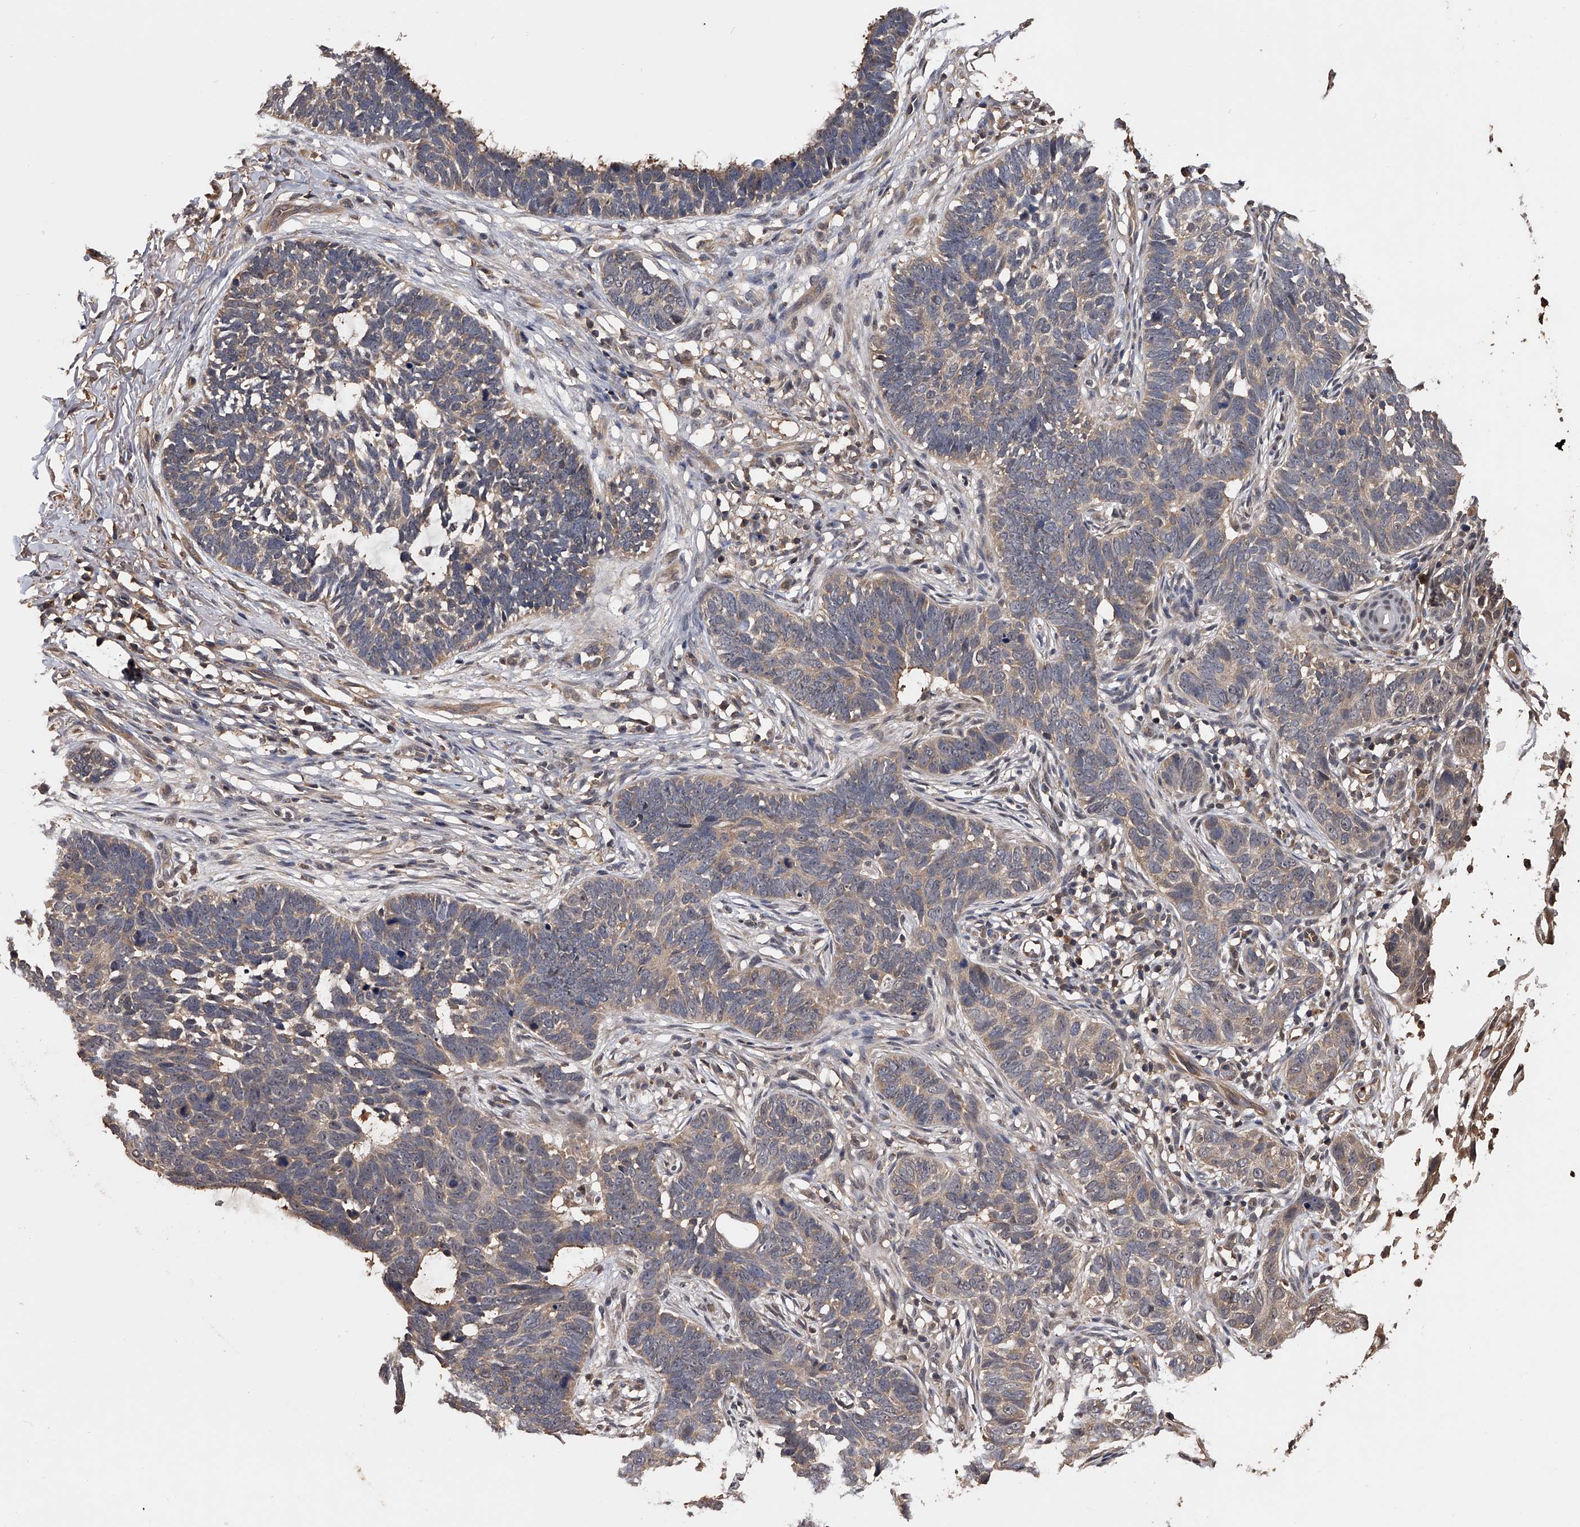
{"staining": {"intensity": "weak", "quantity": "<25%", "location": "cytoplasmic/membranous"}, "tissue": "skin cancer", "cell_type": "Tumor cells", "image_type": "cancer", "snomed": [{"axis": "morphology", "description": "Normal tissue, NOS"}, {"axis": "morphology", "description": "Basal cell carcinoma"}, {"axis": "topography", "description": "Skin"}], "caption": "Immunohistochemical staining of skin cancer shows no significant staining in tumor cells. (DAB immunohistochemistry (IHC), high magnification).", "gene": "EFCAB7", "patient": {"sex": "male", "age": 77}}